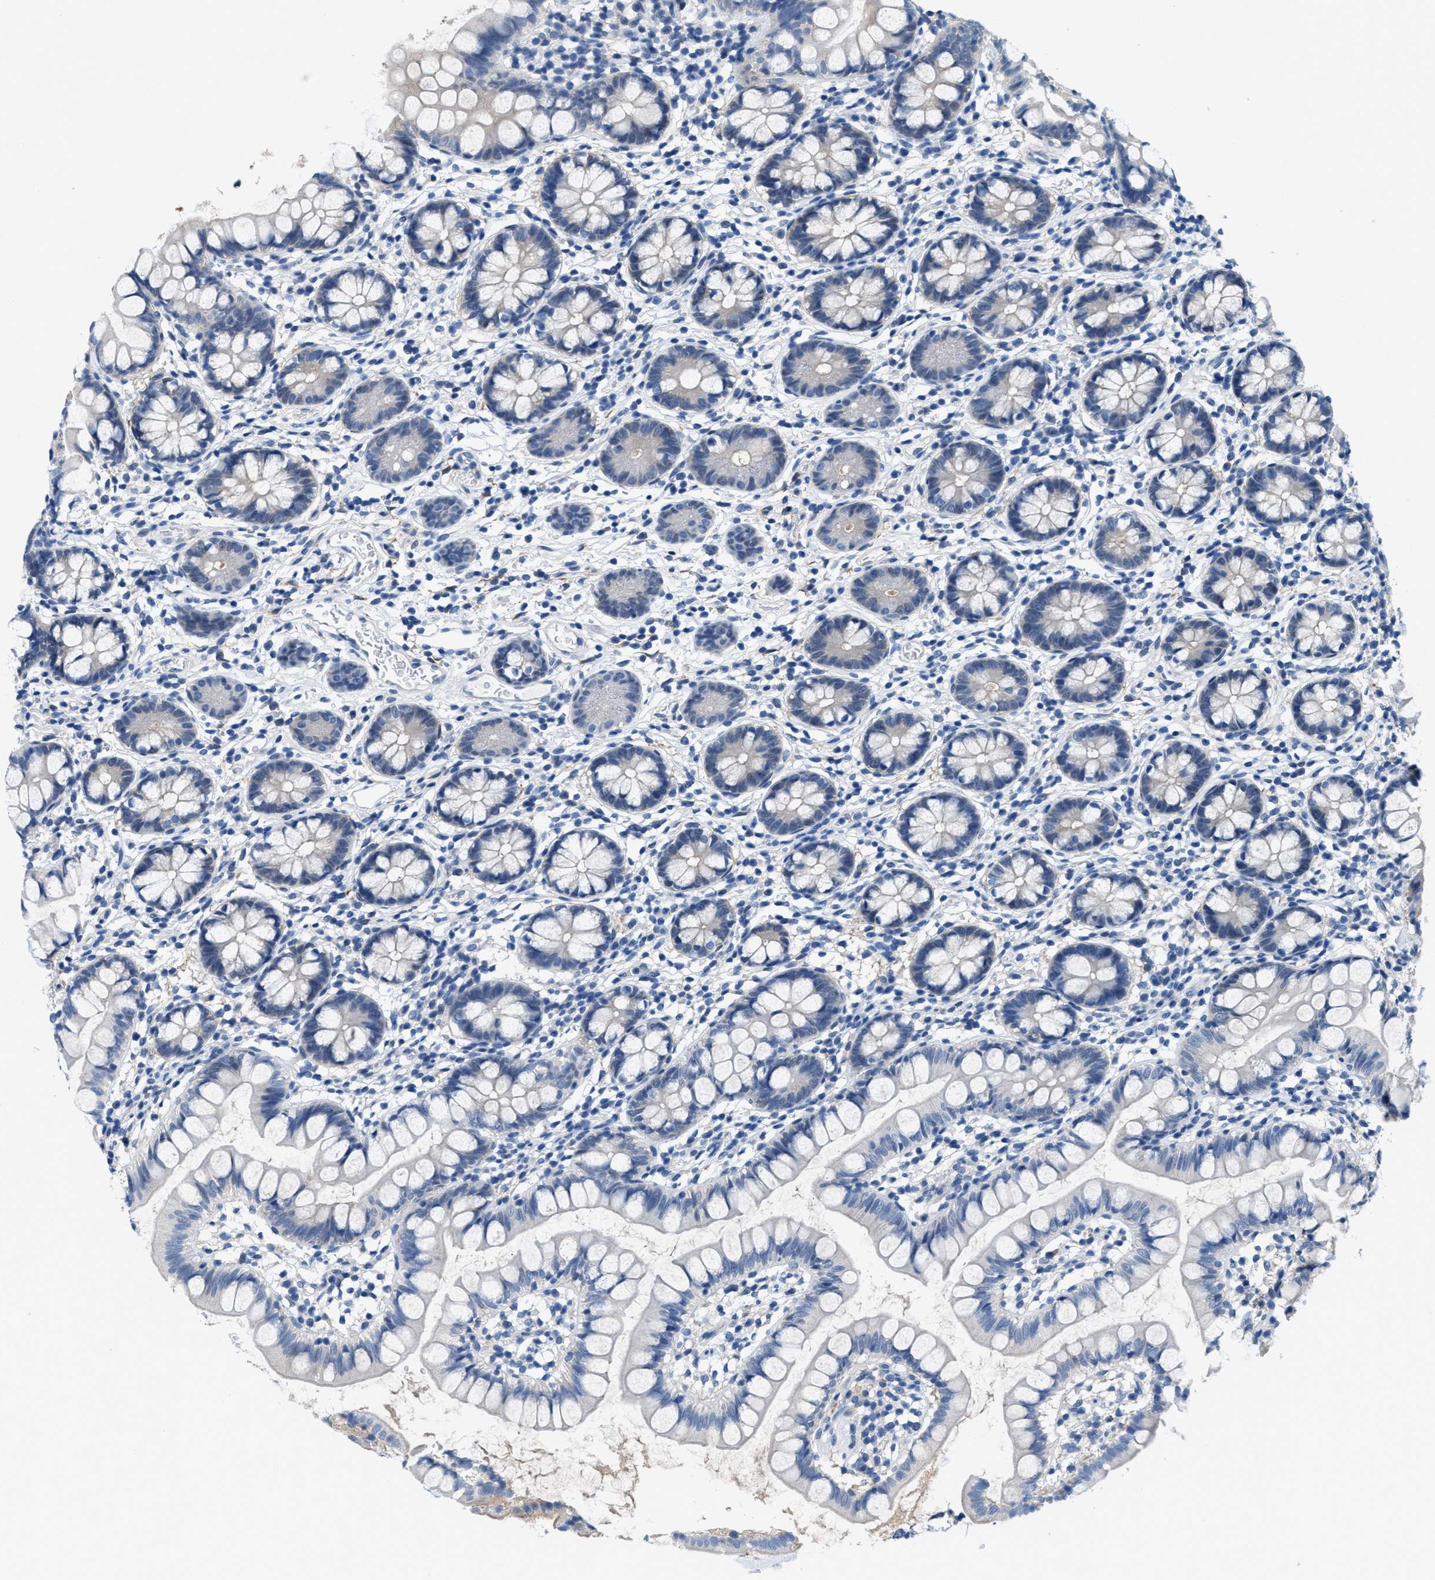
{"staining": {"intensity": "negative", "quantity": "none", "location": "none"}, "tissue": "small intestine", "cell_type": "Glandular cells", "image_type": "normal", "snomed": [{"axis": "morphology", "description": "Normal tissue, NOS"}, {"axis": "topography", "description": "Small intestine"}], "caption": "Glandular cells show no significant staining in benign small intestine. (DAB (3,3'-diaminobenzidine) IHC visualized using brightfield microscopy, high magnification).", "gene": "NUDT5", "patient": {"sex": "female", "age": 84}}